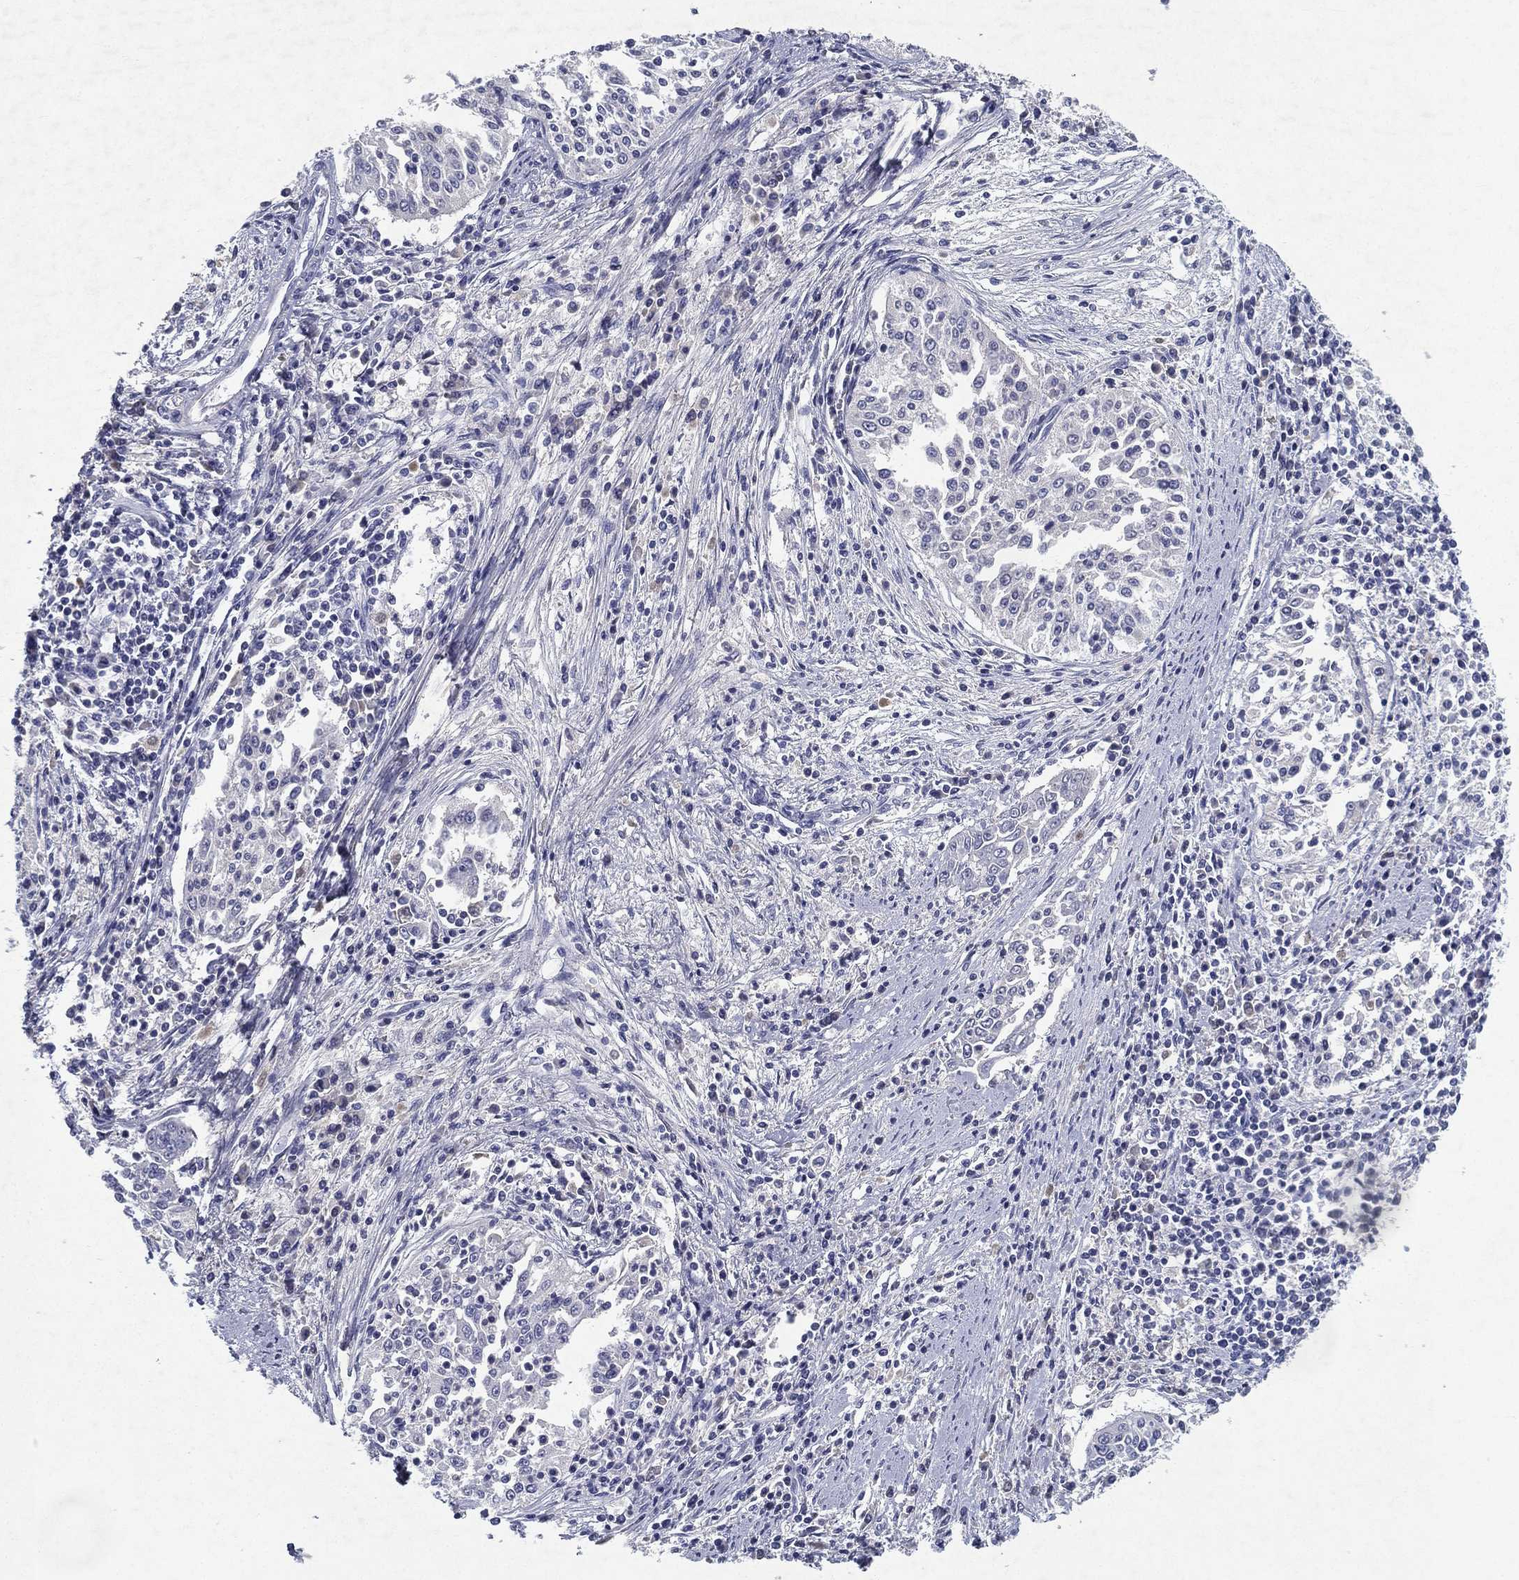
{"staining": {"intensity": "negative", "quantity": "none", "location": "none"}, "tissue": "cervical cancer", "cell_type": "Tumor cells", "image_type": "cancer", "snomed": [{"axis": "morphology", "description": "Squamous cell carcinoma, NOS"}, {"axis": "topography", "description": "Cervix"}], "caption": "This is a image of immunohistochemistry staining of squamous cell carcinoma (cervical), which shows no positivity in tumor cells. Brightfield microscopy of immunohistochemistry stained with DAB (3,3'-diaminobenzidine) (brown) and hematoxylin (blue), captured at high magnification.", "gene": "RGS13", "patient": {"sex": "female", "age": 41}}